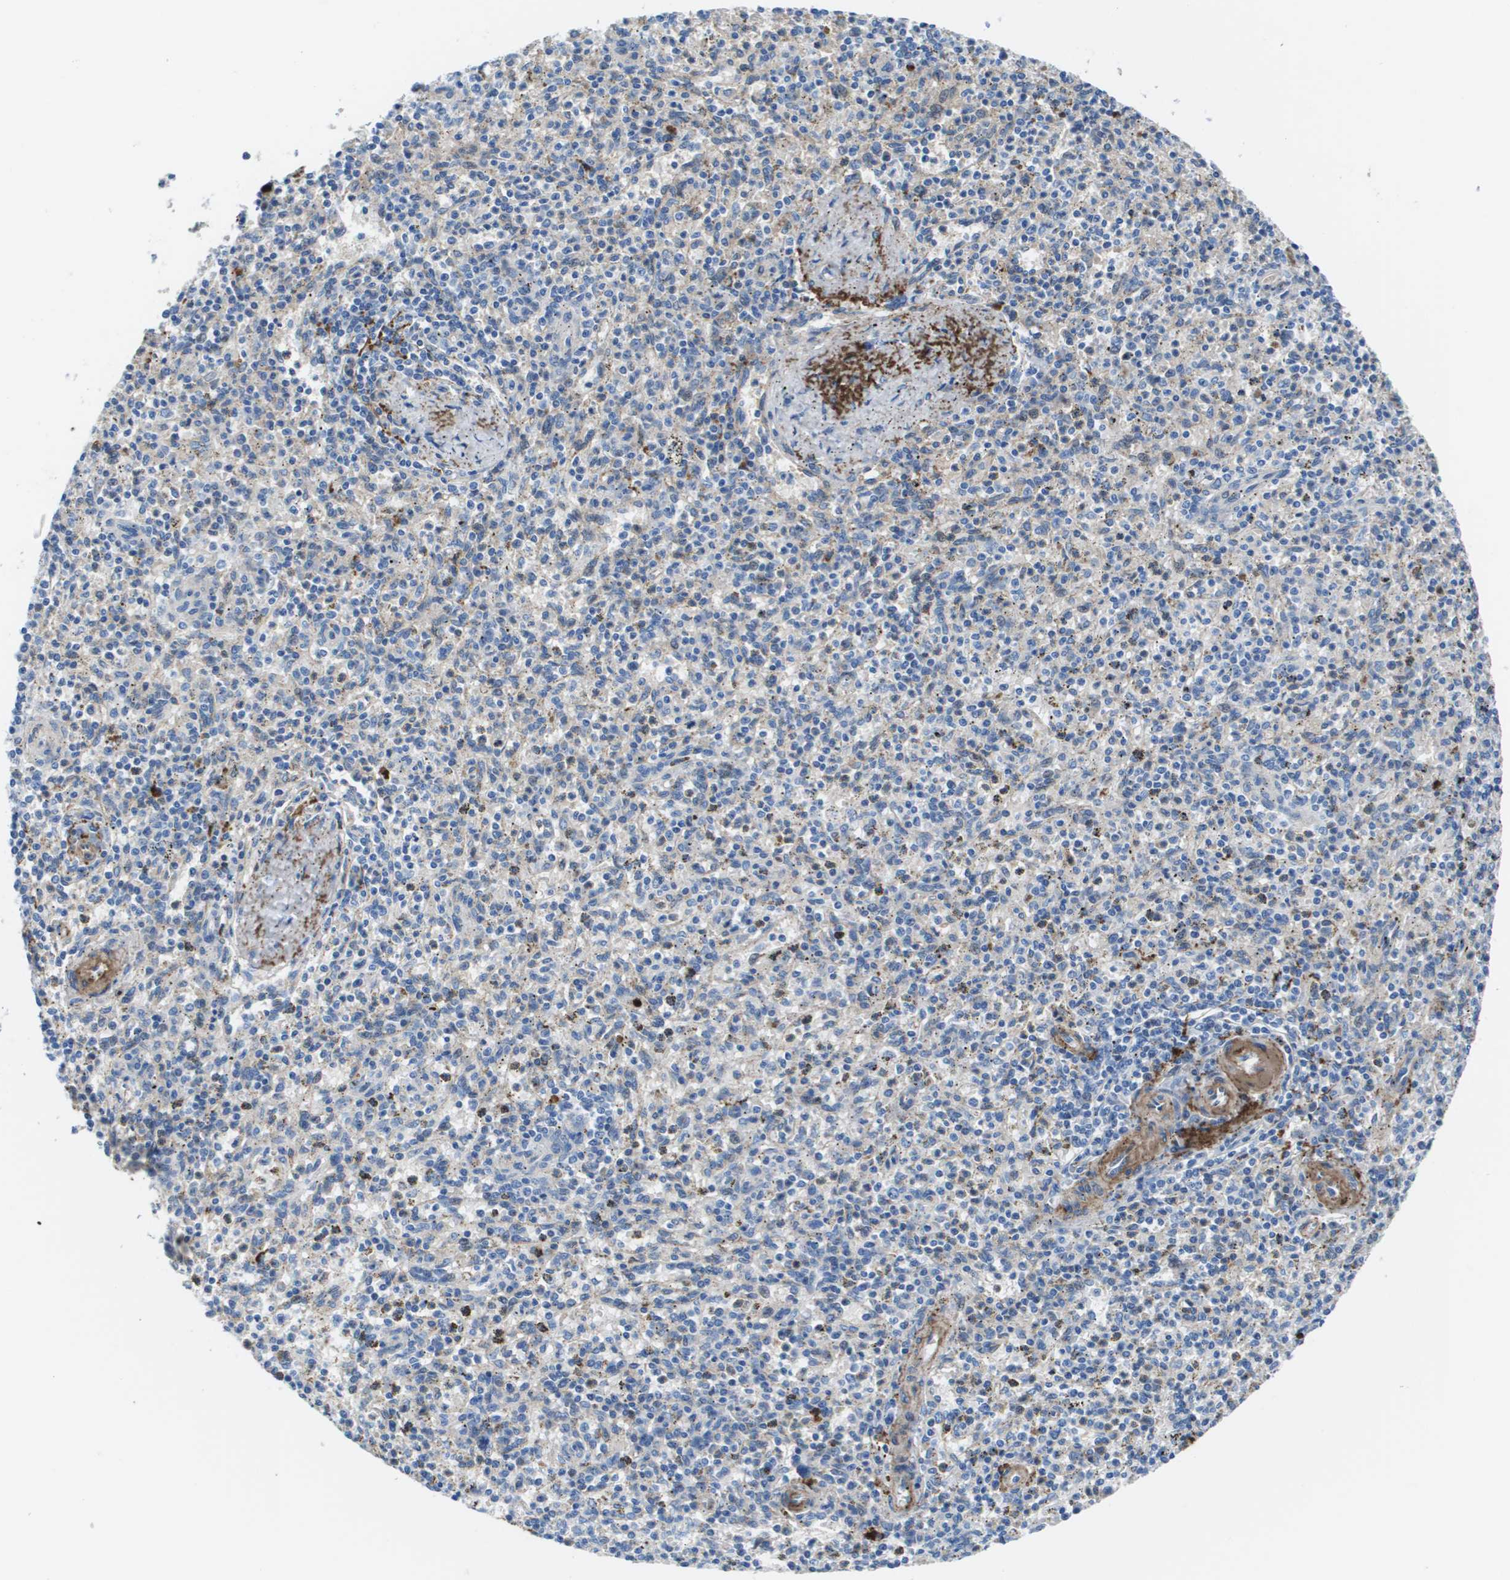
{"staining": {"intensity": "negative", "quantity": "none", "location": "none"}, "tissue": "spleen", "cell_type": "Cells in red pulp", "image_type": "normal", "snomed": [{"axis": "morphology", "description": "Normal tissue, NOS"}, {"axis": "topography", "description": "Spleen"}], "caption": "DAB immunohistochemical staining of benign spleen displays no significant positivity in cells in red pulp.", "gene": "VTN", "patient": {"sex": "male", "age": 72}}